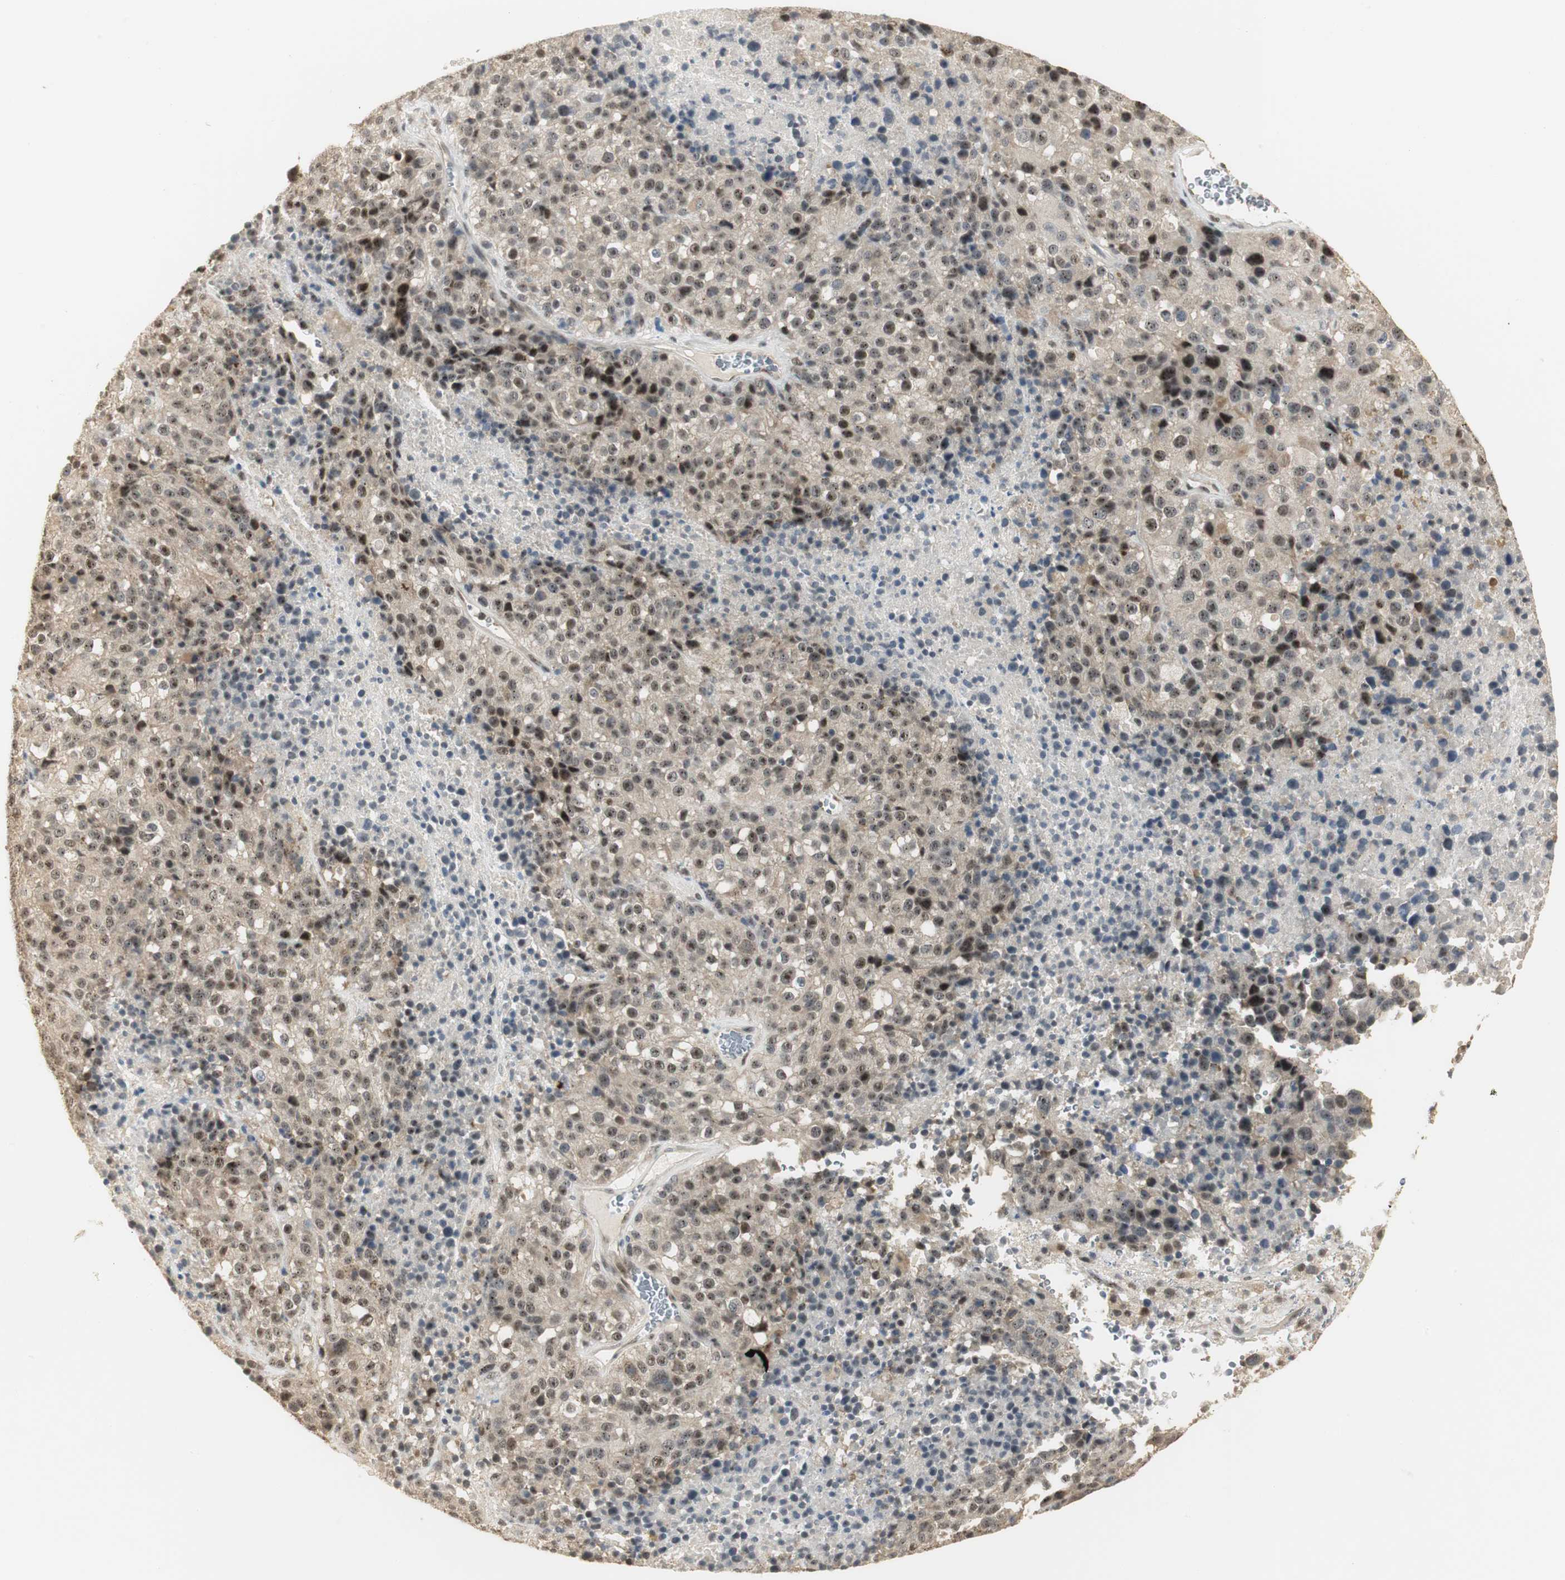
{"staining": {"intensity": "moderate", "quantity": "25%-75%", "location": "nuclear"}, "tissue": "melanoma", "cell_type": "Tumor cells", "image_type": "cancer", "snomed": [{"axis": "morphology", "description": "Malignant melanoma, Metastatic site"}, {"axis": "topography", "description": "Cerebral cortex"}], "caption": "The photomicrograph demonstrates immunohistochemical staining of melanoma. There is moderate nuclear staining is present in about 25%-75% of tumor cells. (DAB IHC, brown staining for protein, blue staining for nuclei).", "gene": "ELOA", "patient": {"sex": "female", "age": 52}}